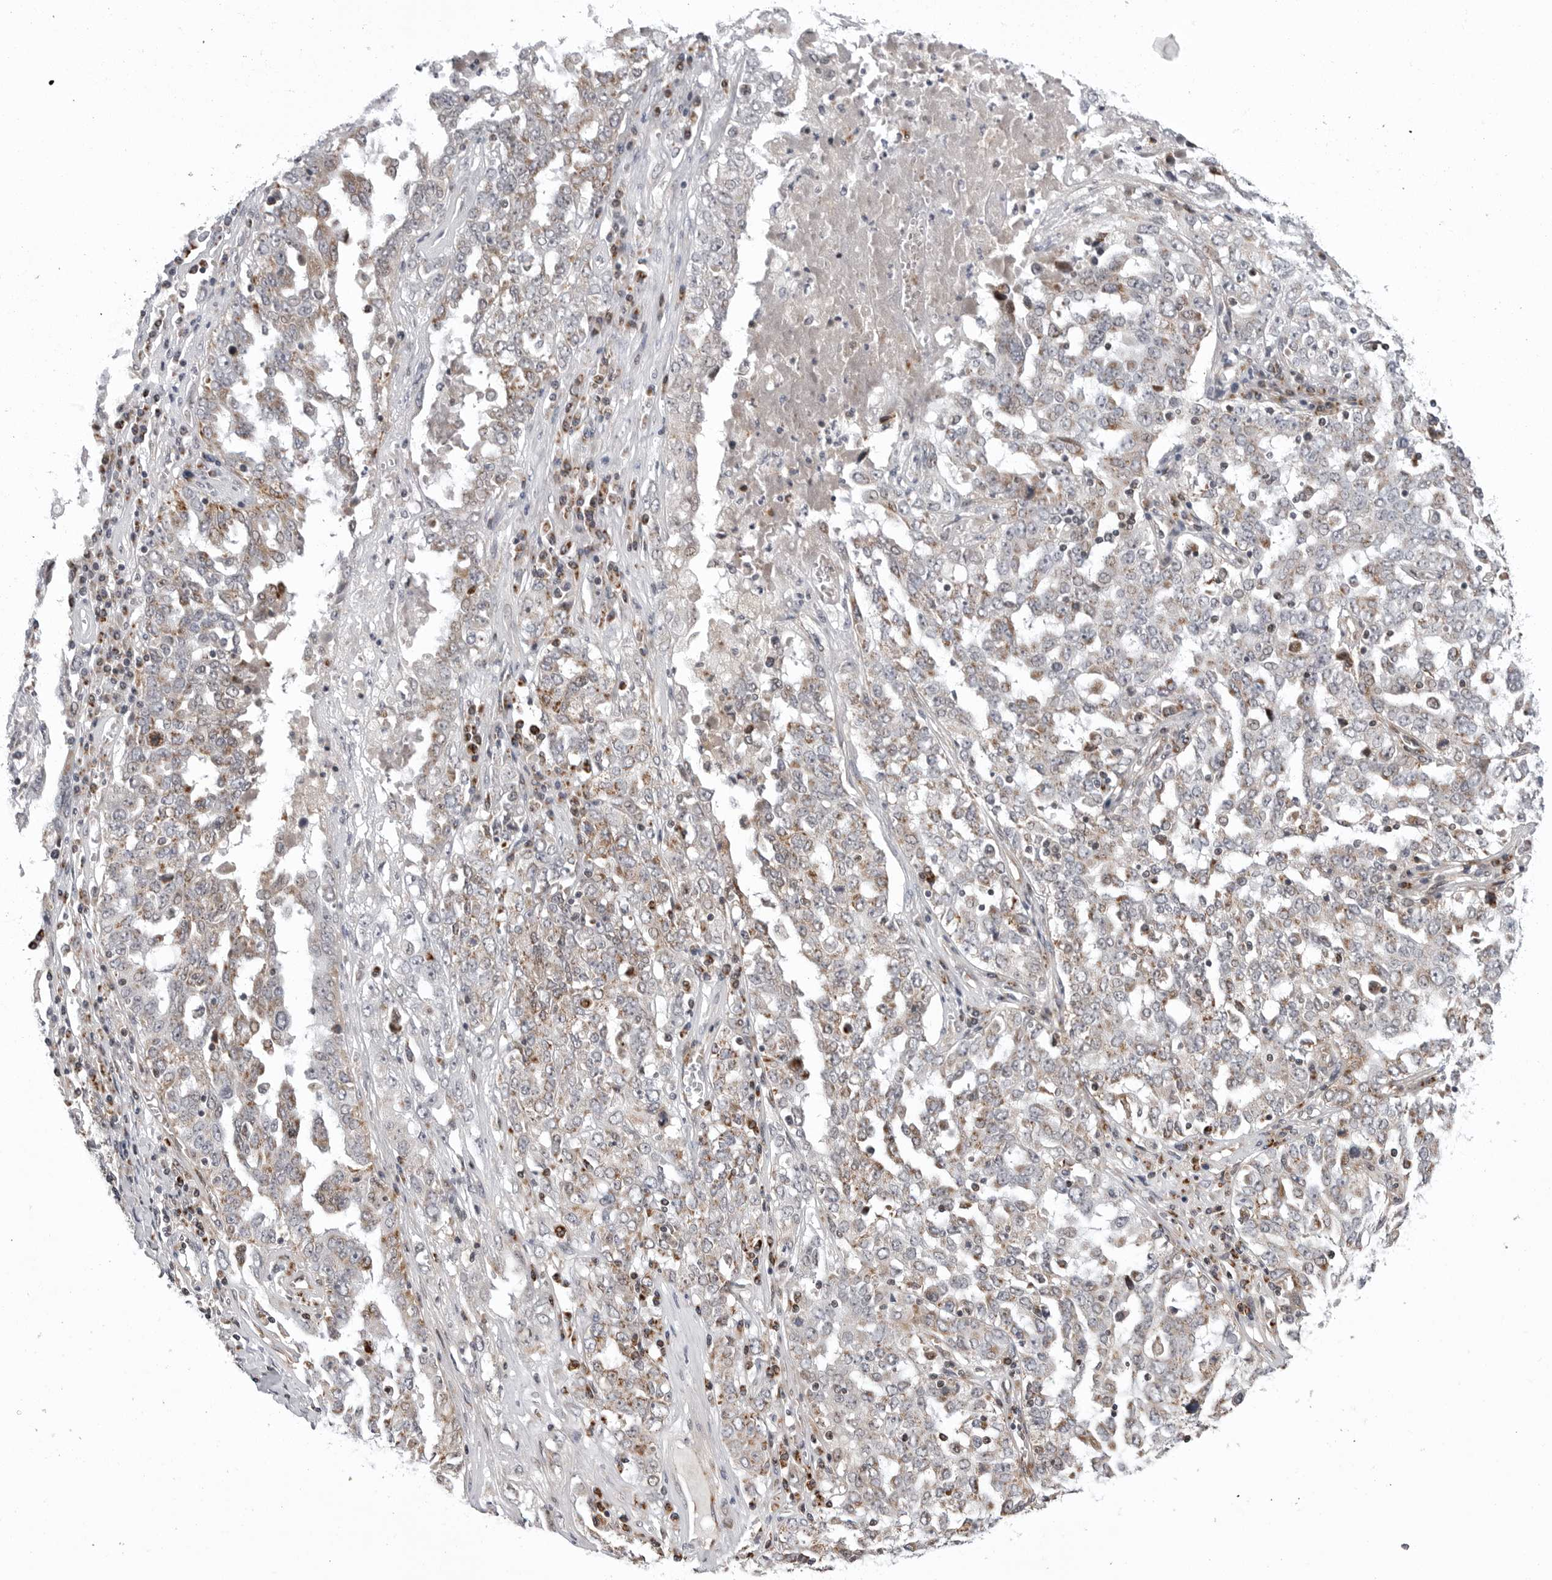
{"staining": {"intensity": "weak", "quantity": "<25%", "location": "cytoplasmic/membranous"}, "tissue": "ovarian cancer", "cell_type": "Tumor cells", "image_type": "cancer", "snomed": [{"axis": "morphology", "description": "Carcinoma, endometroid"}, {"axis": "topography", "description": "Ovary"}], "caption": "Immunohistochemistry (IHC) image of ovarian cancer stained for a protein (brown), which demonstrates no positivity in tumor cells.", "gene": "CDK20", "patient": {"sex": "female", "age": 62}}